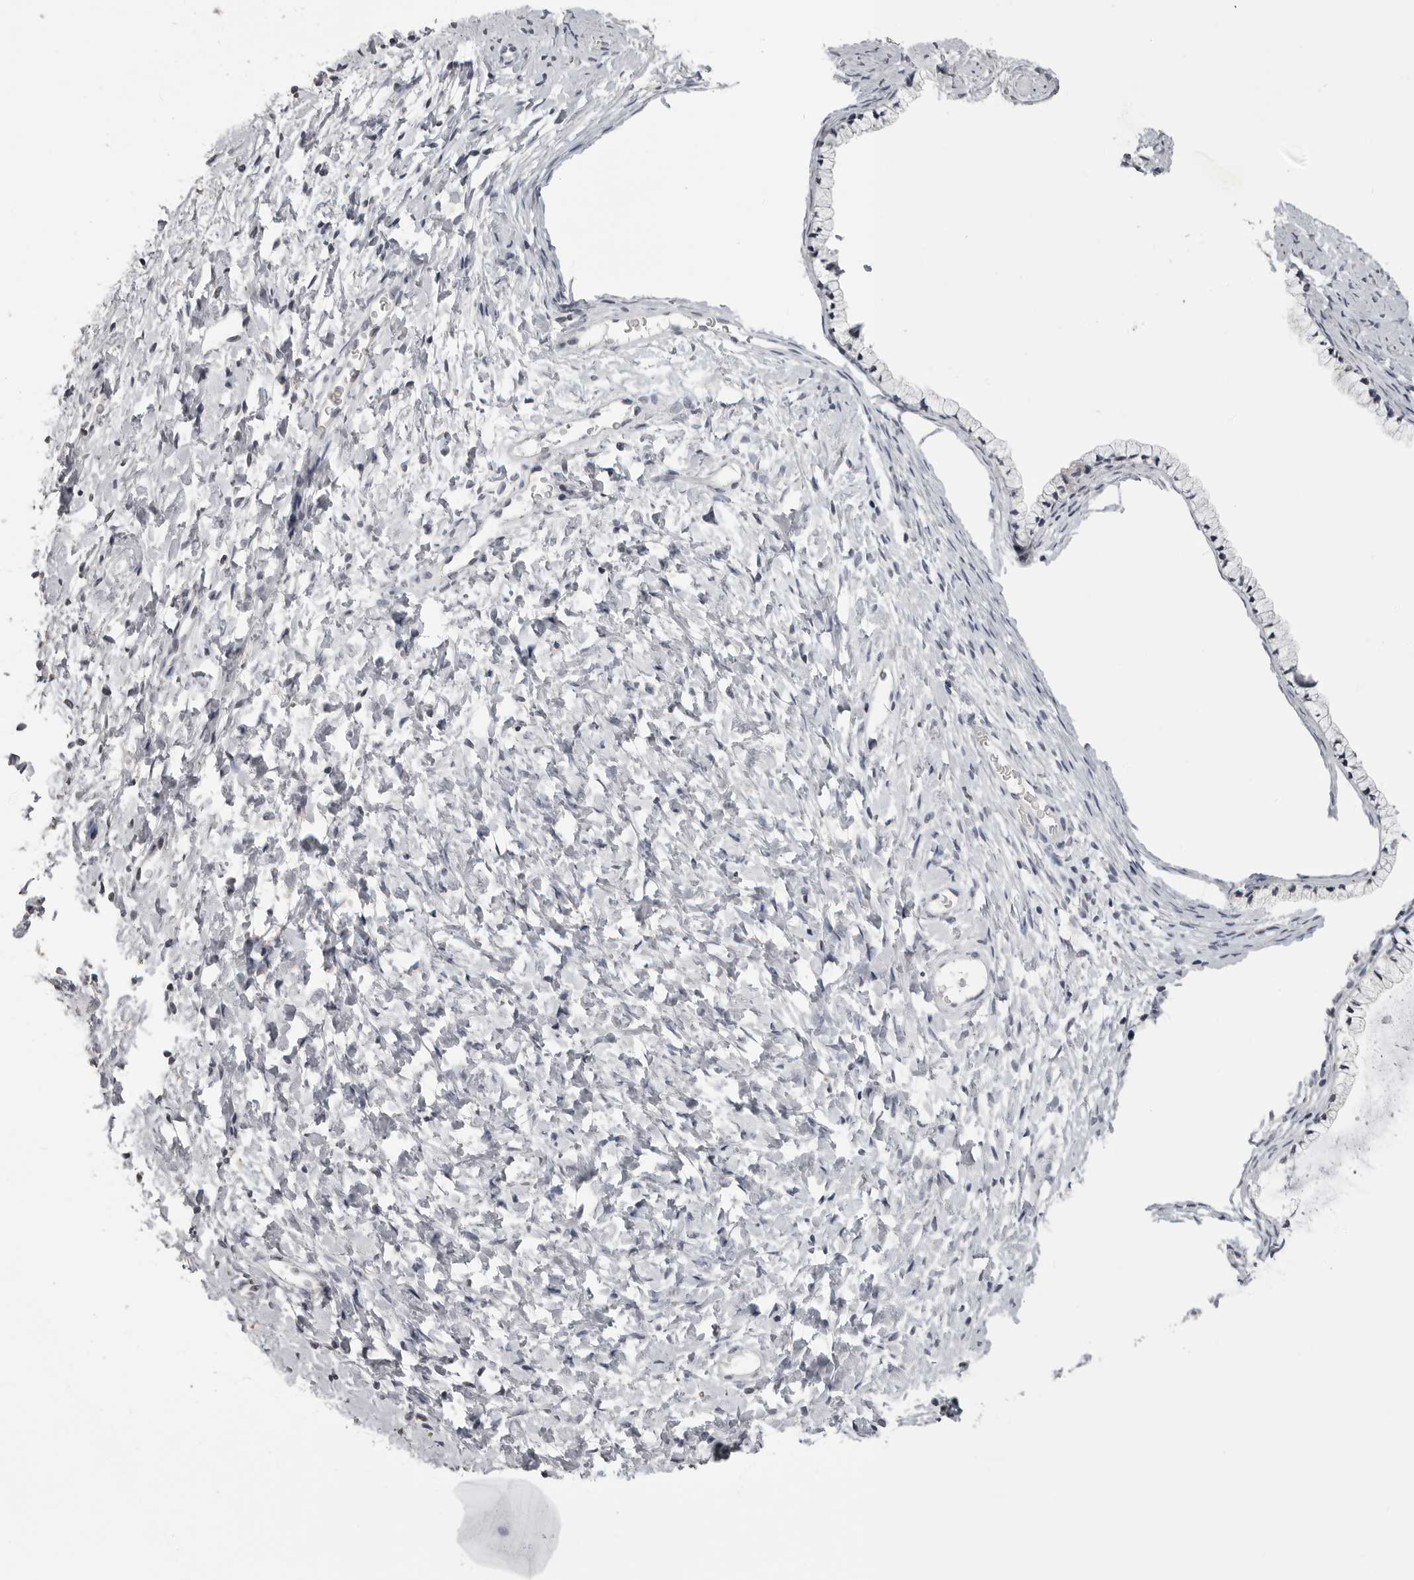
{"staining": {"intensity": "negative", "quantity": "none", "location": "none"}, "tissue": "cervix", "cell_type": "Glandular cells", "image_type": "normal", "snomed": [{"axis": "morphology", "description": "Normal tissue, NOS"}, {"axis": "topography", "description": "Cervix"}], "caption": "Benign cervix was stained to show a protein in brown. There is no significant staining in glandular cells. Brightfield microscopy of immunohistochemistry (IHC) stained with DAB (3,3'-diaminobenzidine) (brown) and hematoxylin (blue), captured at high magnification.", "gene": "GPN2", "patient": {"sex": "female", "age": 72}}